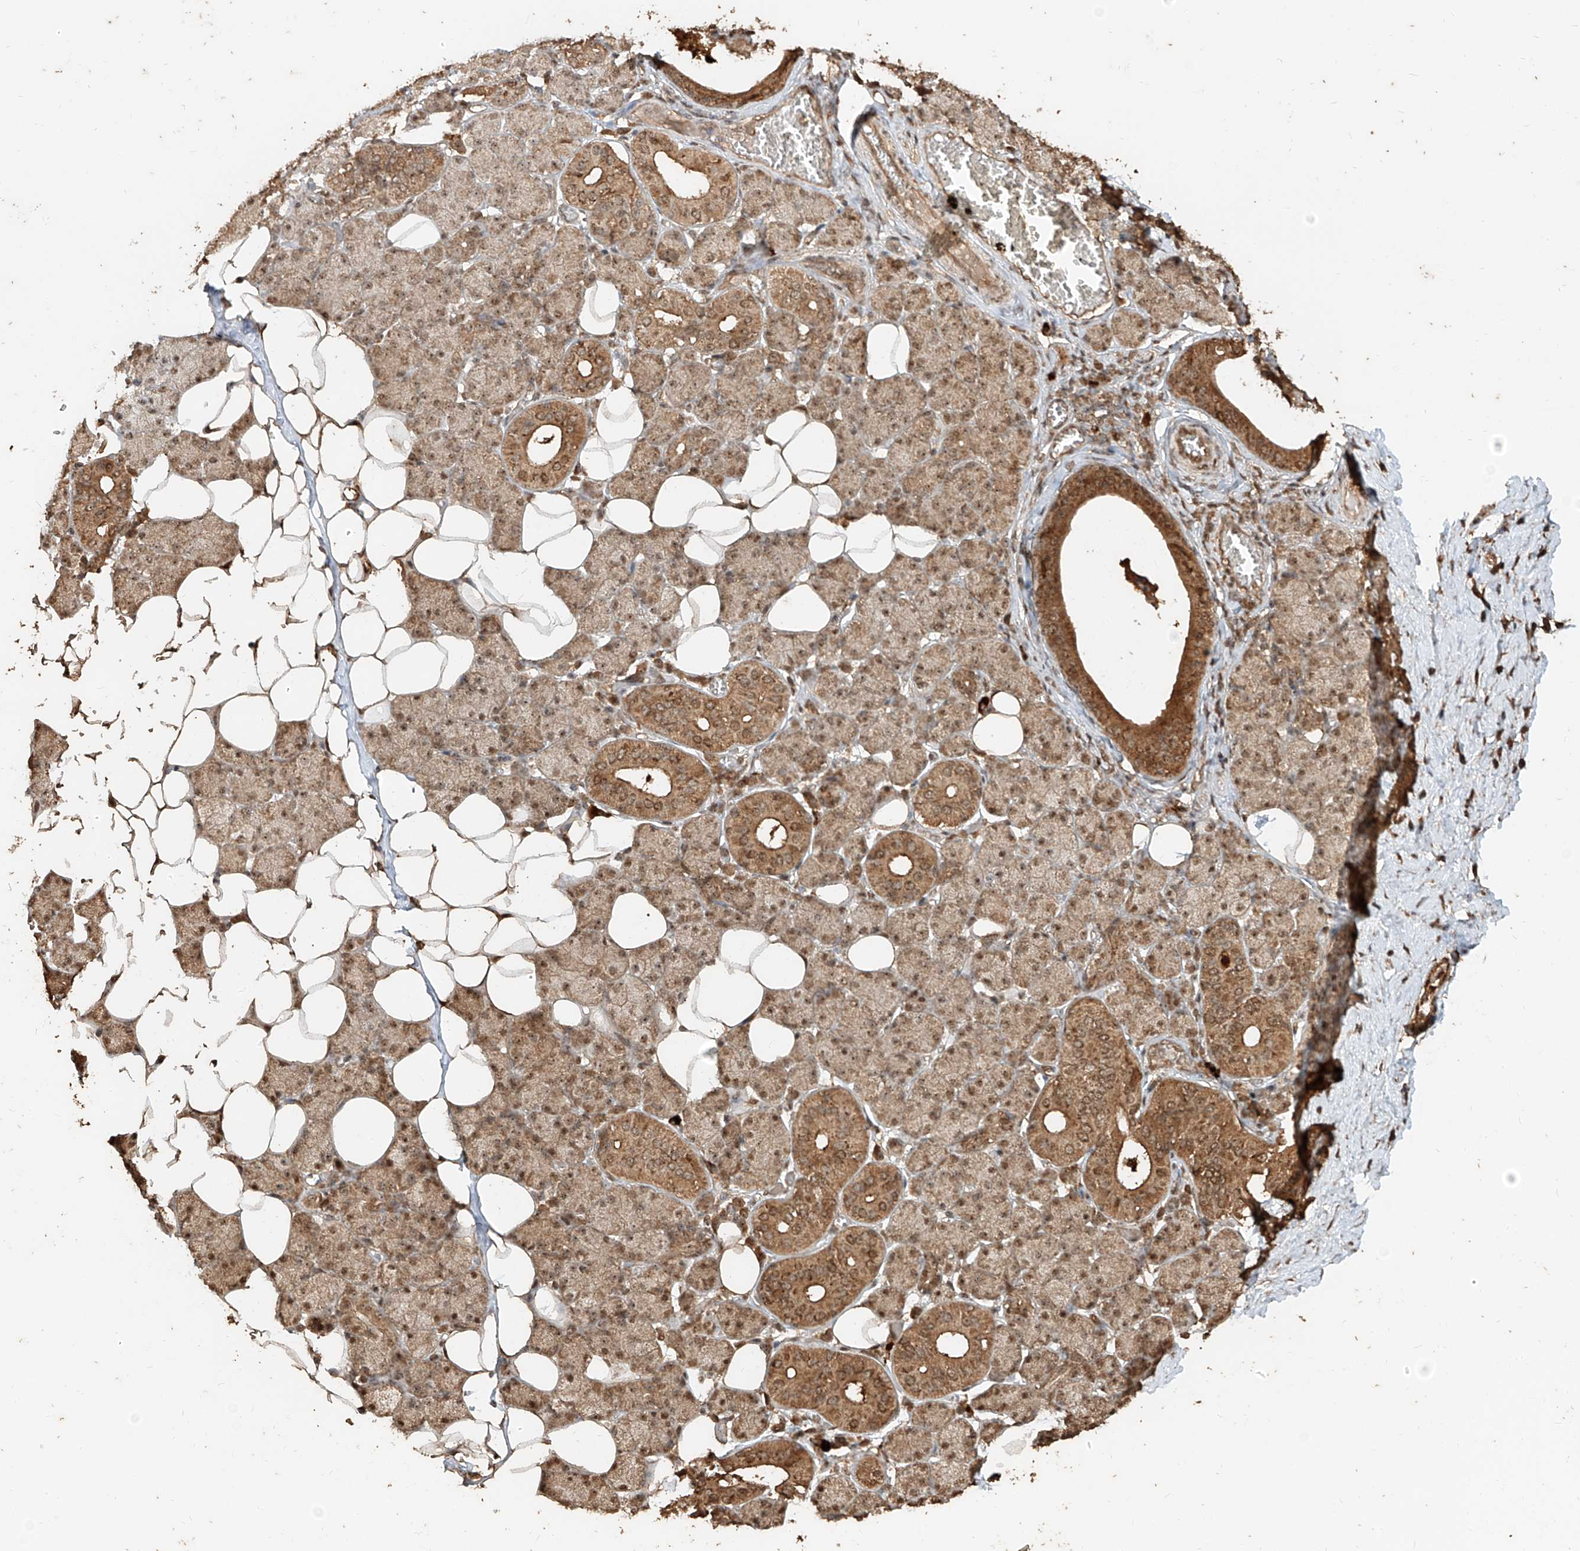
{"staining": {"intensity": "moderate", "quantity": ">75%", "location": "cytoplasmic/membranous,nuclear"}, "tissue": "salivary gland", "cell_type": "Glandular cells", "image_type": "normal", "snomed": [{"axis": "morphology", "description": "Normal tissue, NOS"}, {"axis": "topography", "description": "Salivary gland"}], "caption": "High-power microscopy captured an immunohistochemistry histopathology image of benign salivary gland, revealing moderate cytoplasmic/membranous,nuclear staining in about >75% of glandular cells. Nuclei are stained in blue.", "gene": "ZNF660", "patient": {"sex": "female", "age": 33}}